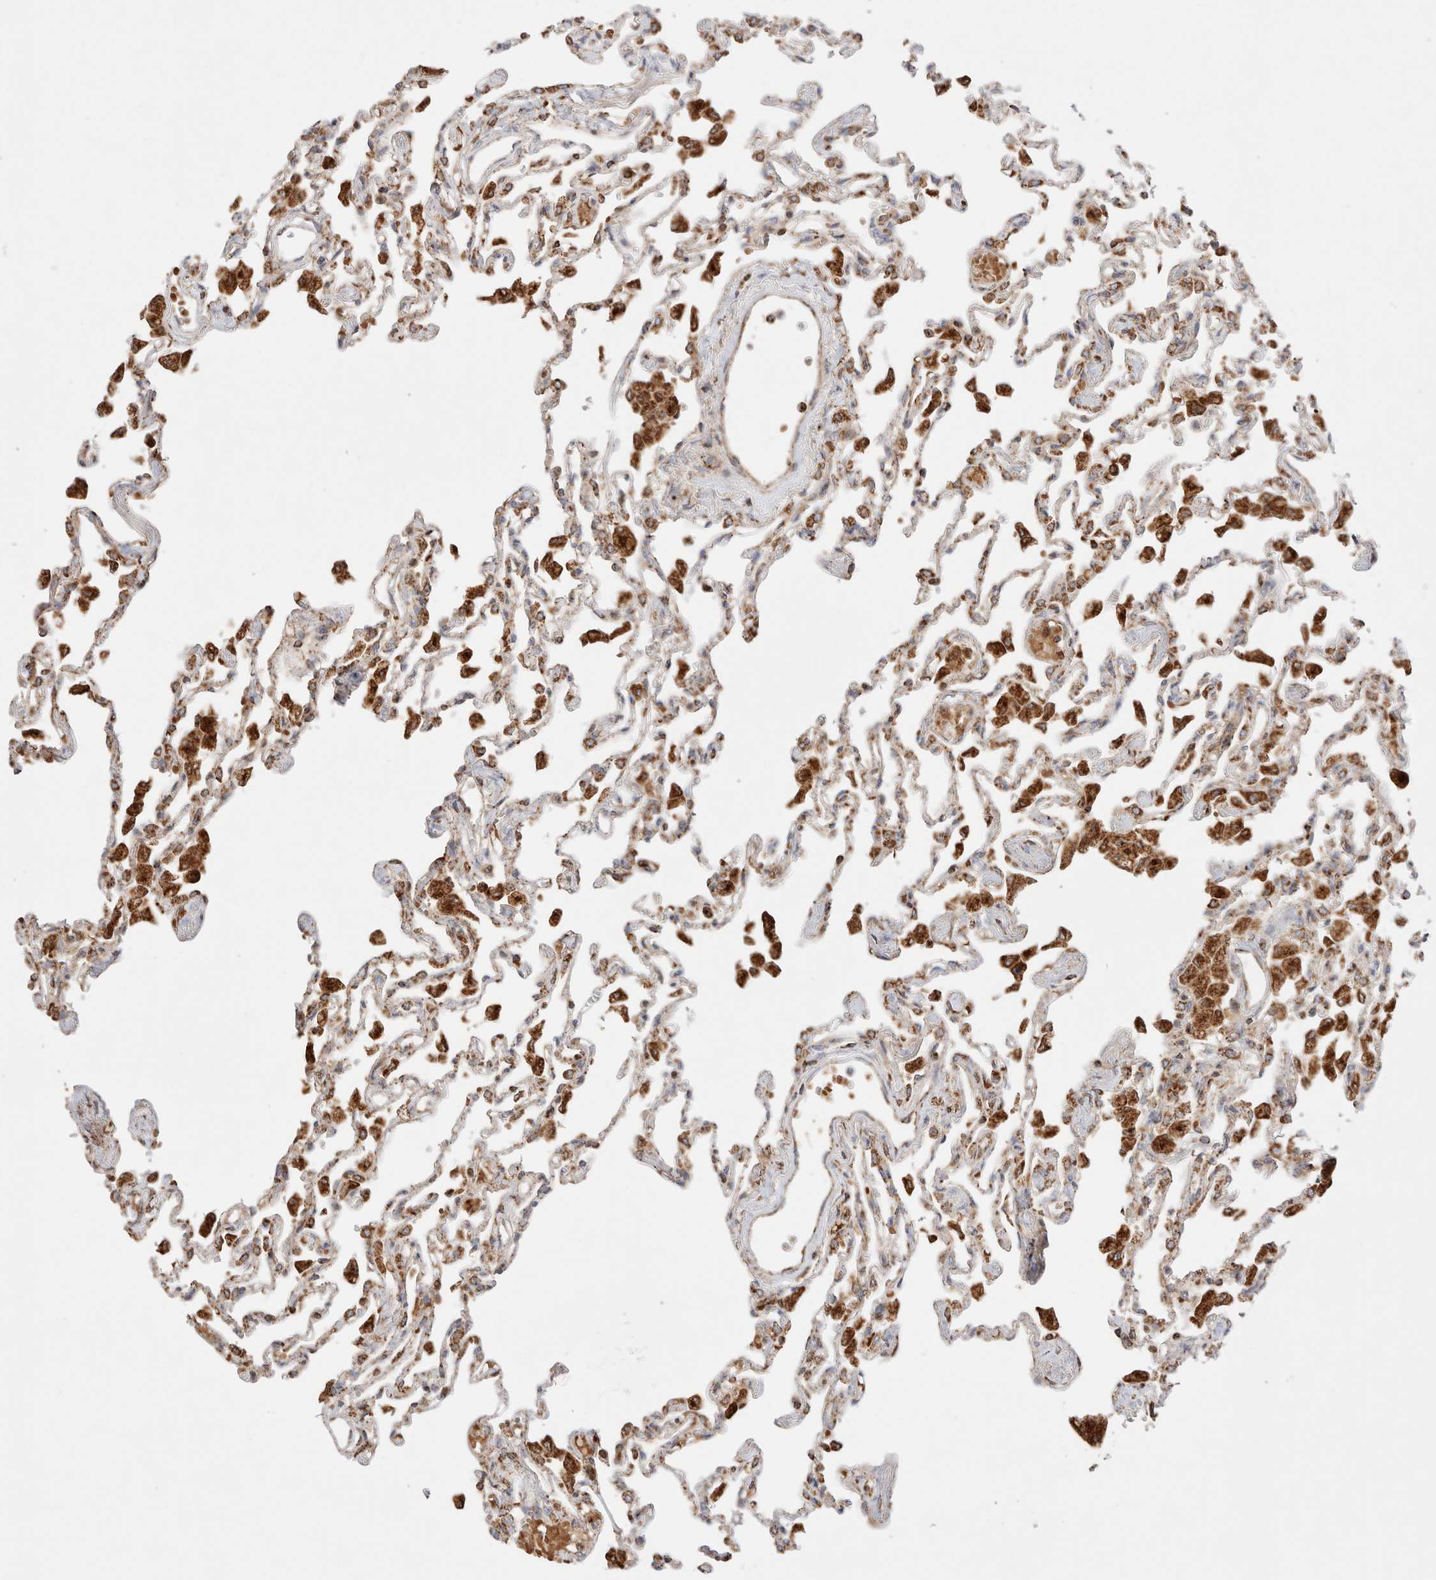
{"staining": {"intensity": "moderate", "quantity": "25%-75%", "location": "cytoplasmic/membranous"}, "tissue": "lung", "cell_type": "Alveolar cells", "image_type": "normal", "snomed": [{"axis": "morphology", "description": "Normal tissue, NOS"}, {"axis": "topography", "description": "Bronchus"}, {"axis": "topography", "description": "Lung"}], "caption": "High-magnification brightfield microscopy of unremarkable lung stained with DAB (brown) and counterstained with hematoxylin (blue). alveolar cells exhibit moderate cytoplasmic/membranous staining is present in approximately25%-75% of cells. Immunohistochemistry stains the protein of interest in brown and the nuclei are stained blue.", "gene": "TMPPE", "patient": {"sex": "female", "age": 49}}